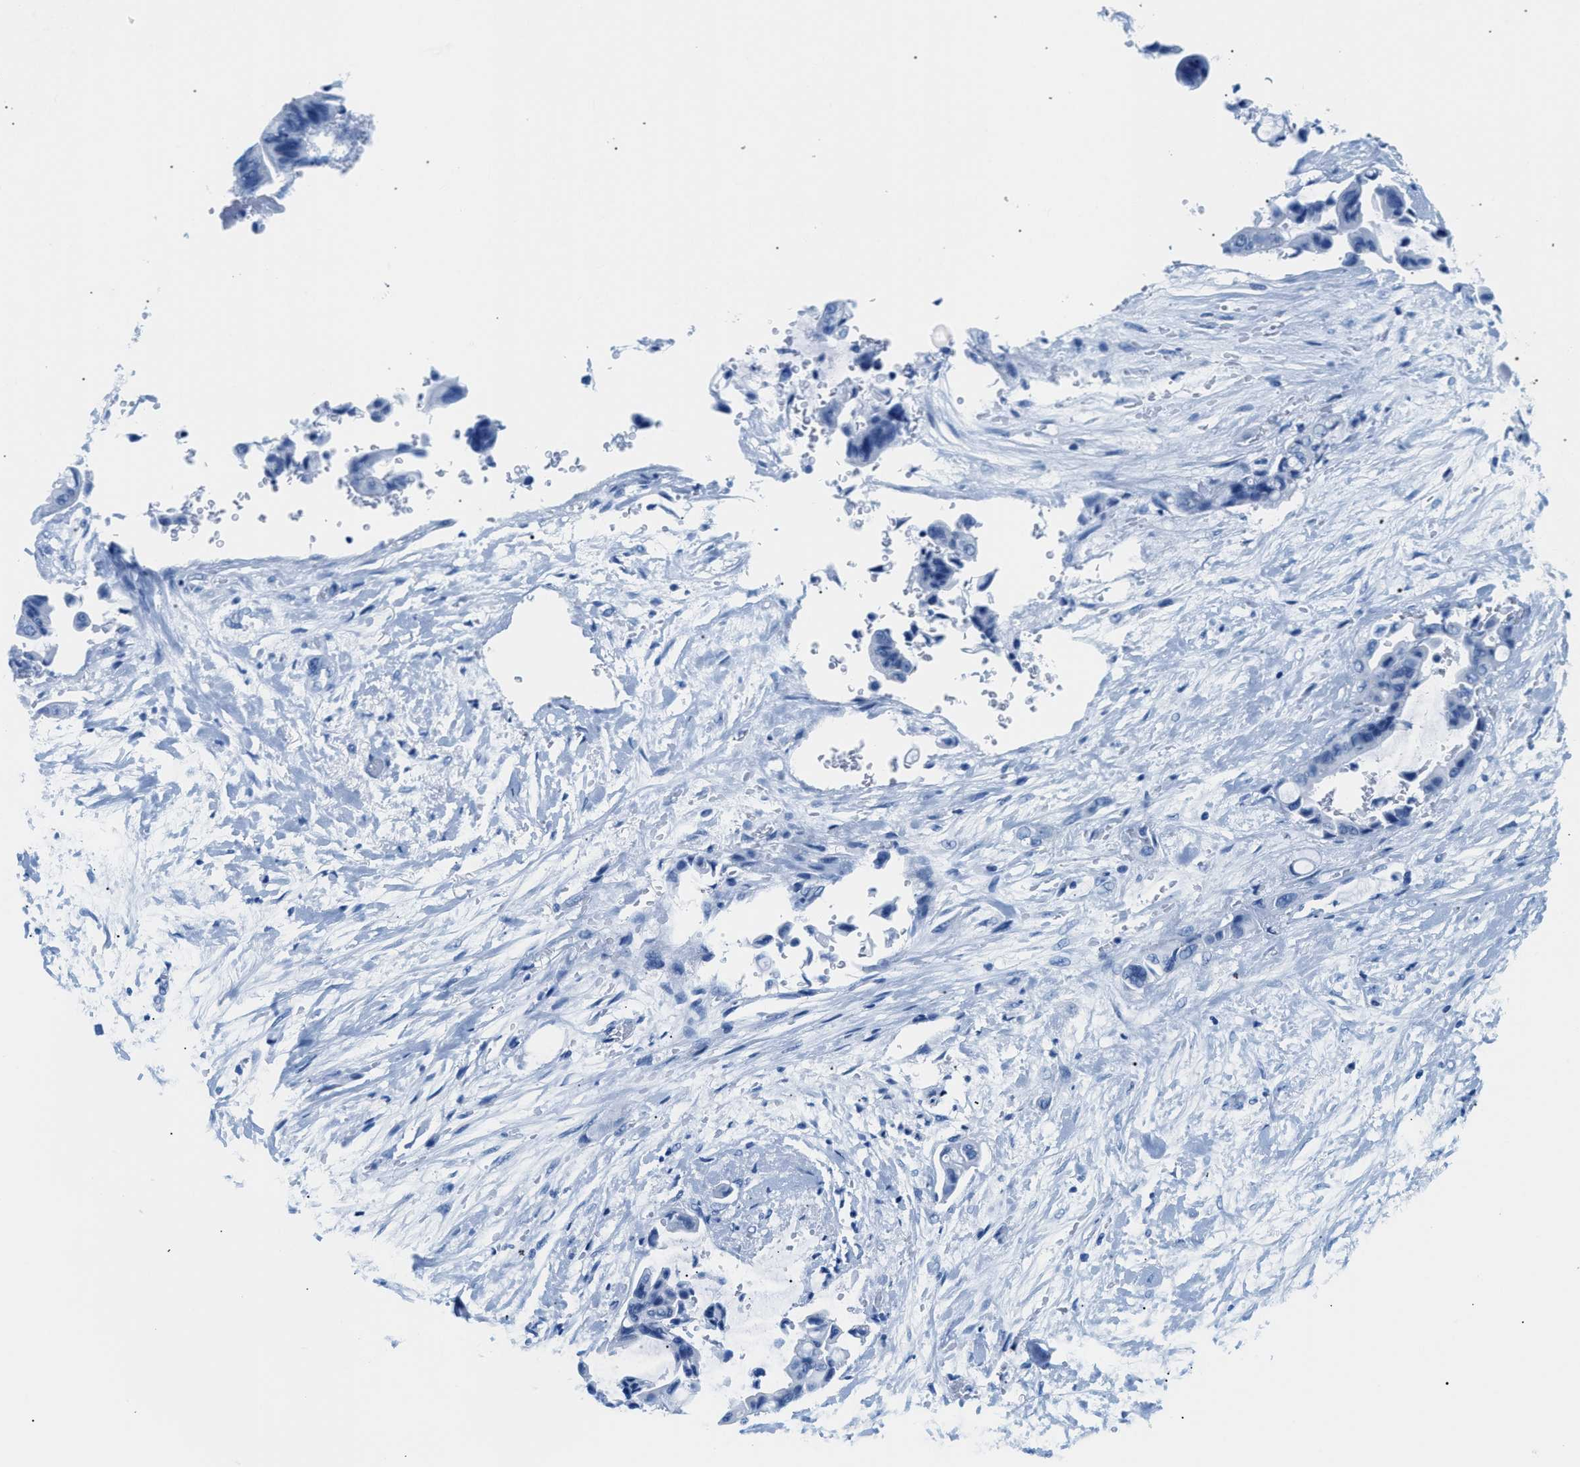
{"staining": {"intensity": "negative", "quantity": "none", "location": "none"}, "tissue": "liver cancer", "cell_type": "Tumor cells", "image_type": "cancer", "snomed": [{"axis": "morphology", "description": "Cholangiocarcinoma"}, {"axis": "topography", "description": "Liver"}], "caption": "Tumor cells are negative for protein expression in human cholangiocarcinoma (liver). The staining was performed using DAB to visualize the protein expression in brown, while the nuclei were stained in blue with hematoxylin (Magnification: 20x).", "gene": "FDCSP", "patient": {"sex": "female", "age": 61}}